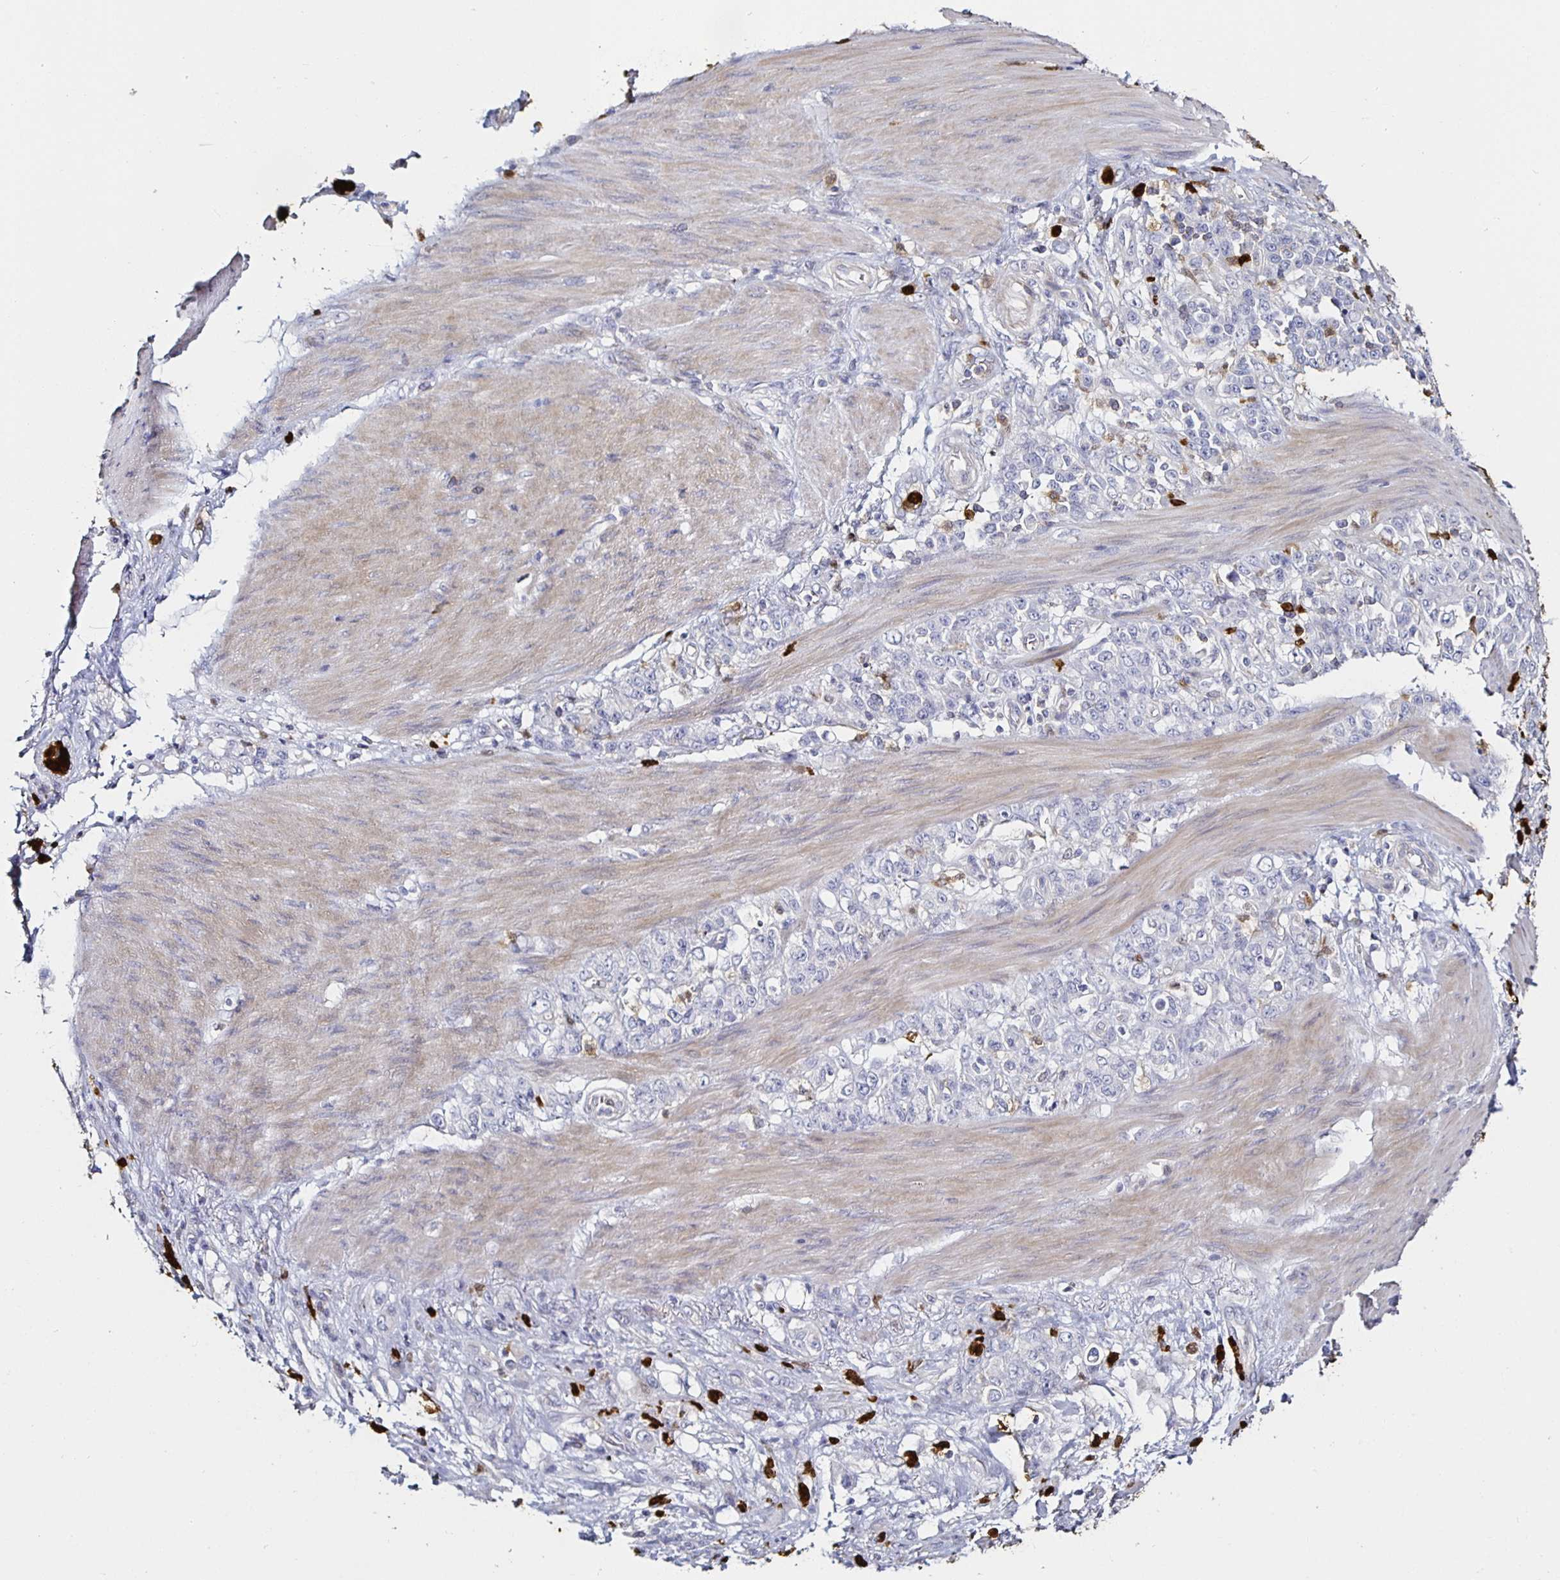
{"staining": {"intensity": "negative", "quantity": "none", "location": "none"}, "tissue": "stomach cancer", "cell_type": "Tumor cells", "image_type": "cancer", "snomed": [{"axis": "morphology", "description": "Adenocarcinoma, NOS"}, {"axis": "topography", "description": "Stomach"}], "caption": "There is no significant staining in tumor cells of stomach cancer (adenocarcinoma).", "gene": "TLR4", "patient": {"sex": "female", "age": 79}}